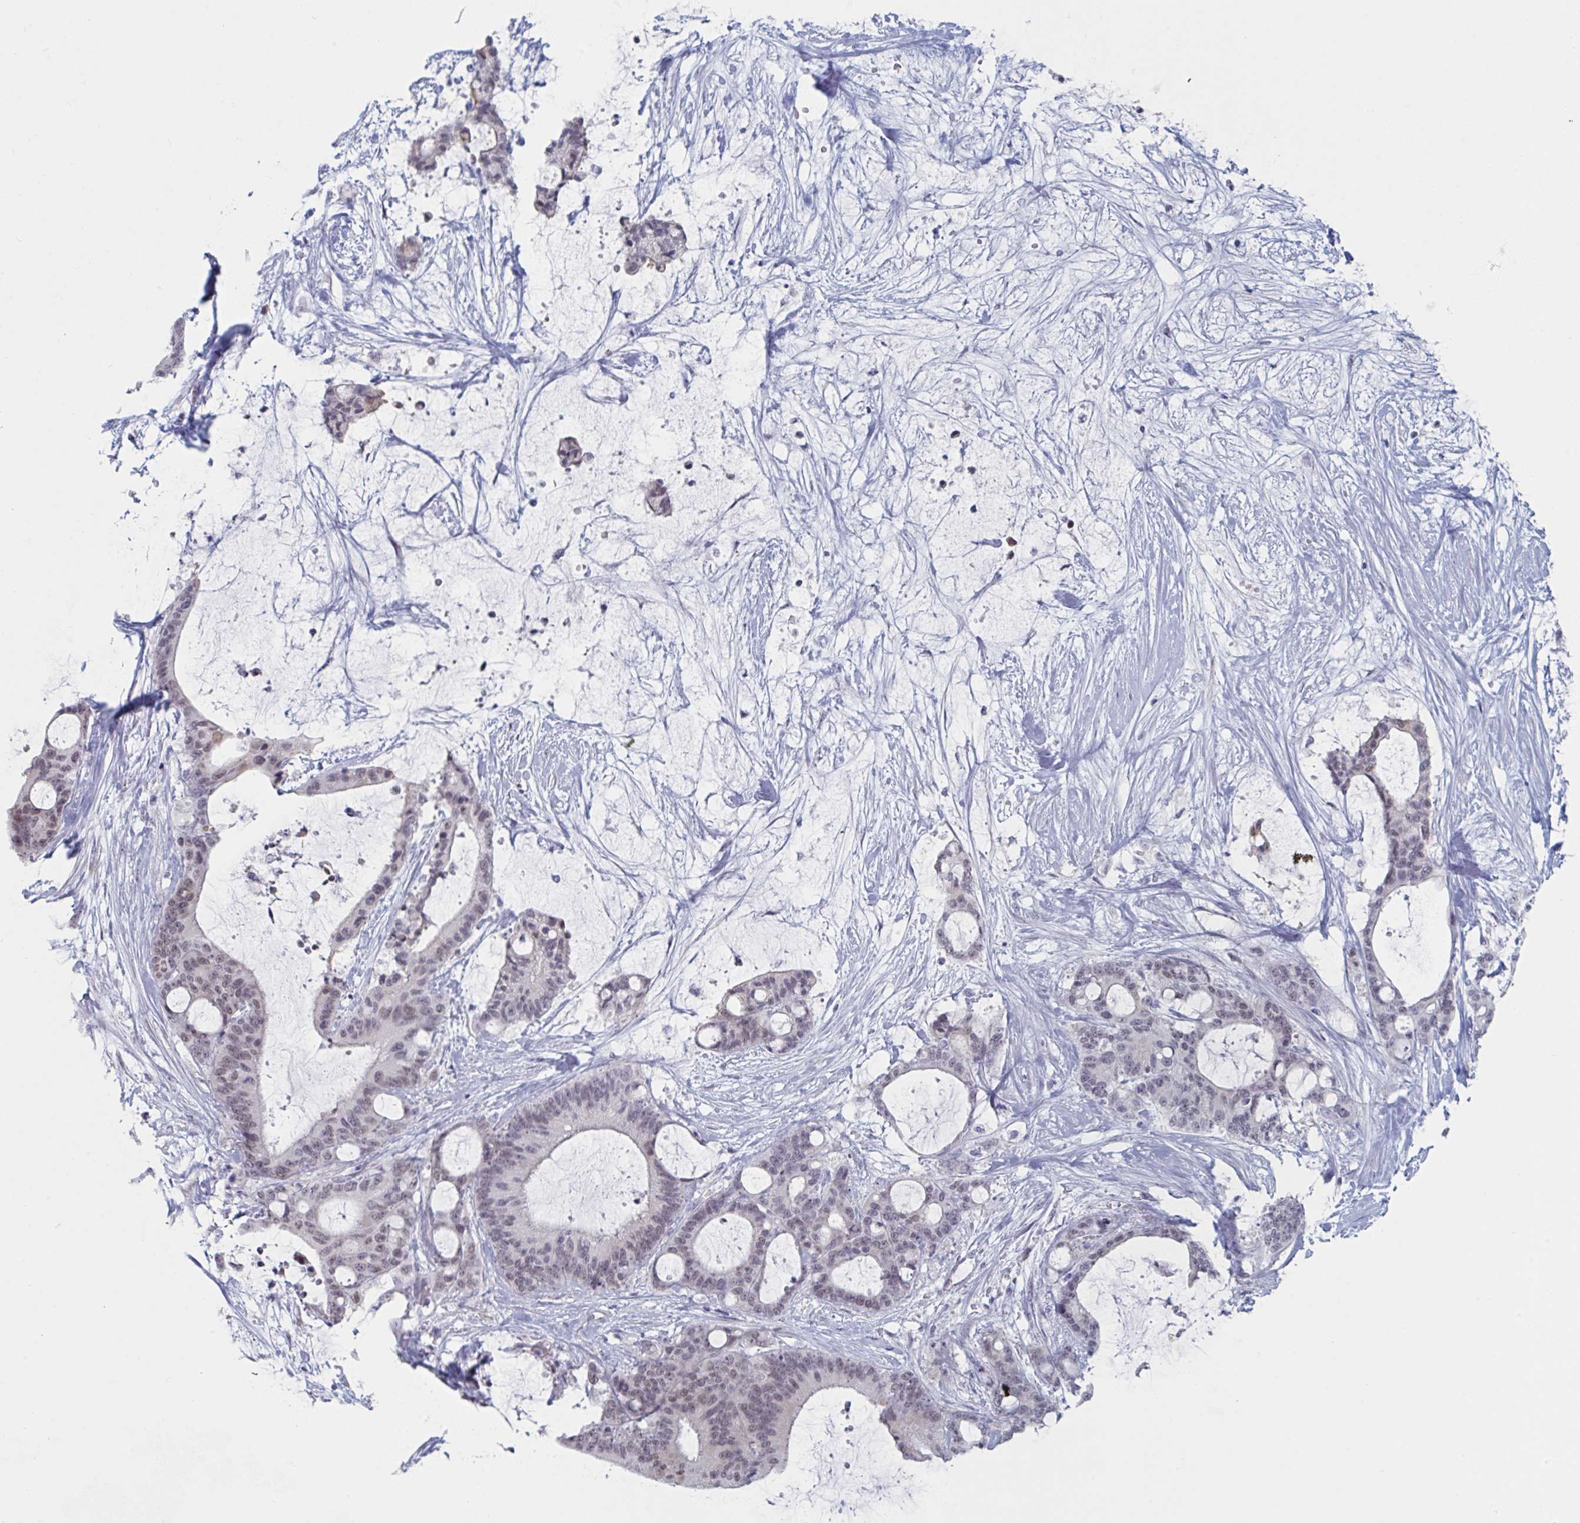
{"staining": {"intensity": "negative", "quantity": "none", "location": "none"}, "tissue": "liver cancer", "cell_type": "Tumor cells", "image_type": "cancer", "snomed": [{"axis": "morphology", "description": "Normal tissue, NOS"}, {"axis": "morphology", "description": "Cholangiocarcinoma"}, {"axis": "topography", "description": "Liver"}, {"axis": "topography", "description": "Peripheral nerve tissue"}], "caption": "The IHC micrograph has no significant staining in tumor cells of cholangiocarcinoma (liver) tissue.", "gene": "FOXA1", "patient": {"sex": "female", "age": 73}}